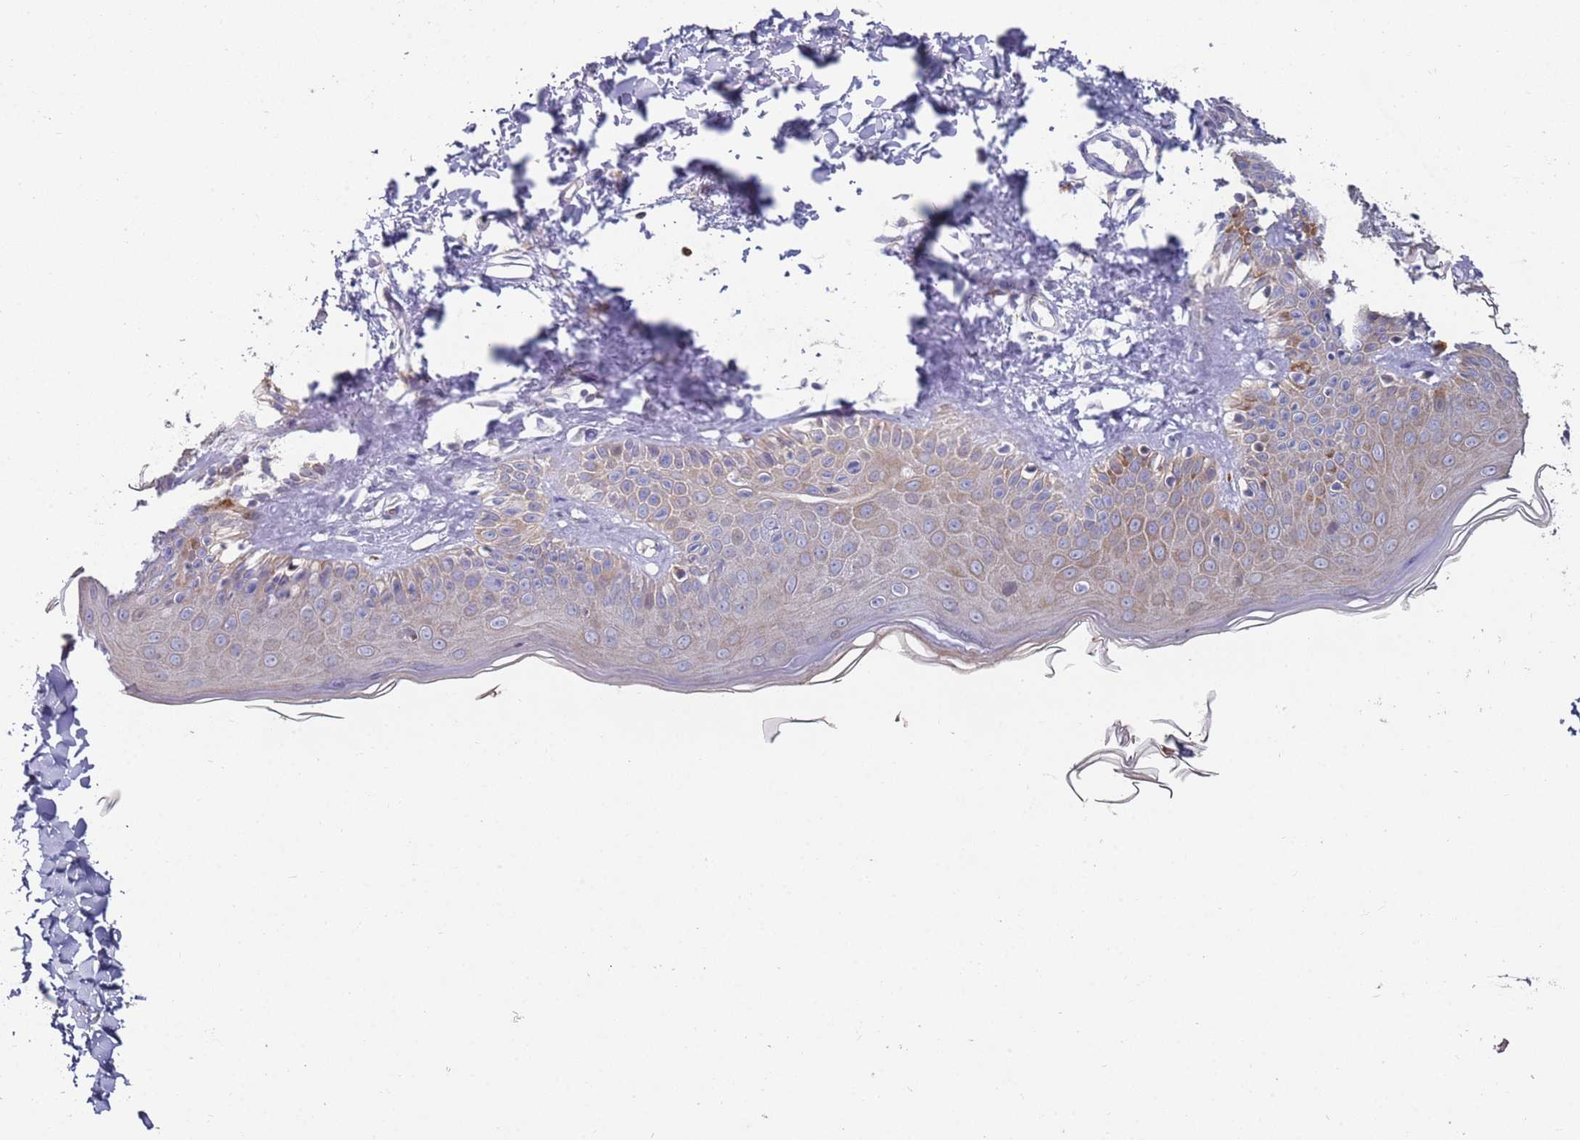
{"staining": {"intensity": "negative", "quantity": "none", "location": "none"}, "tissue": "skin", "cell_type": "Fibroblasts", "image_type": "normal", "snomed": [{"axis": "morphology", "description": "Normal tissue, NOS"}, {"axis": "topography", "description": "Skin"}], "caption": "Micrograph shows no significant protein expression in fibroblasts of unremarkable skin. (DAB (3,3'-diaminobenzidine) IHC with hematoxylin counter stain).", "gene": "LACC1", "patient": {"sex": "male", "age": 52}}